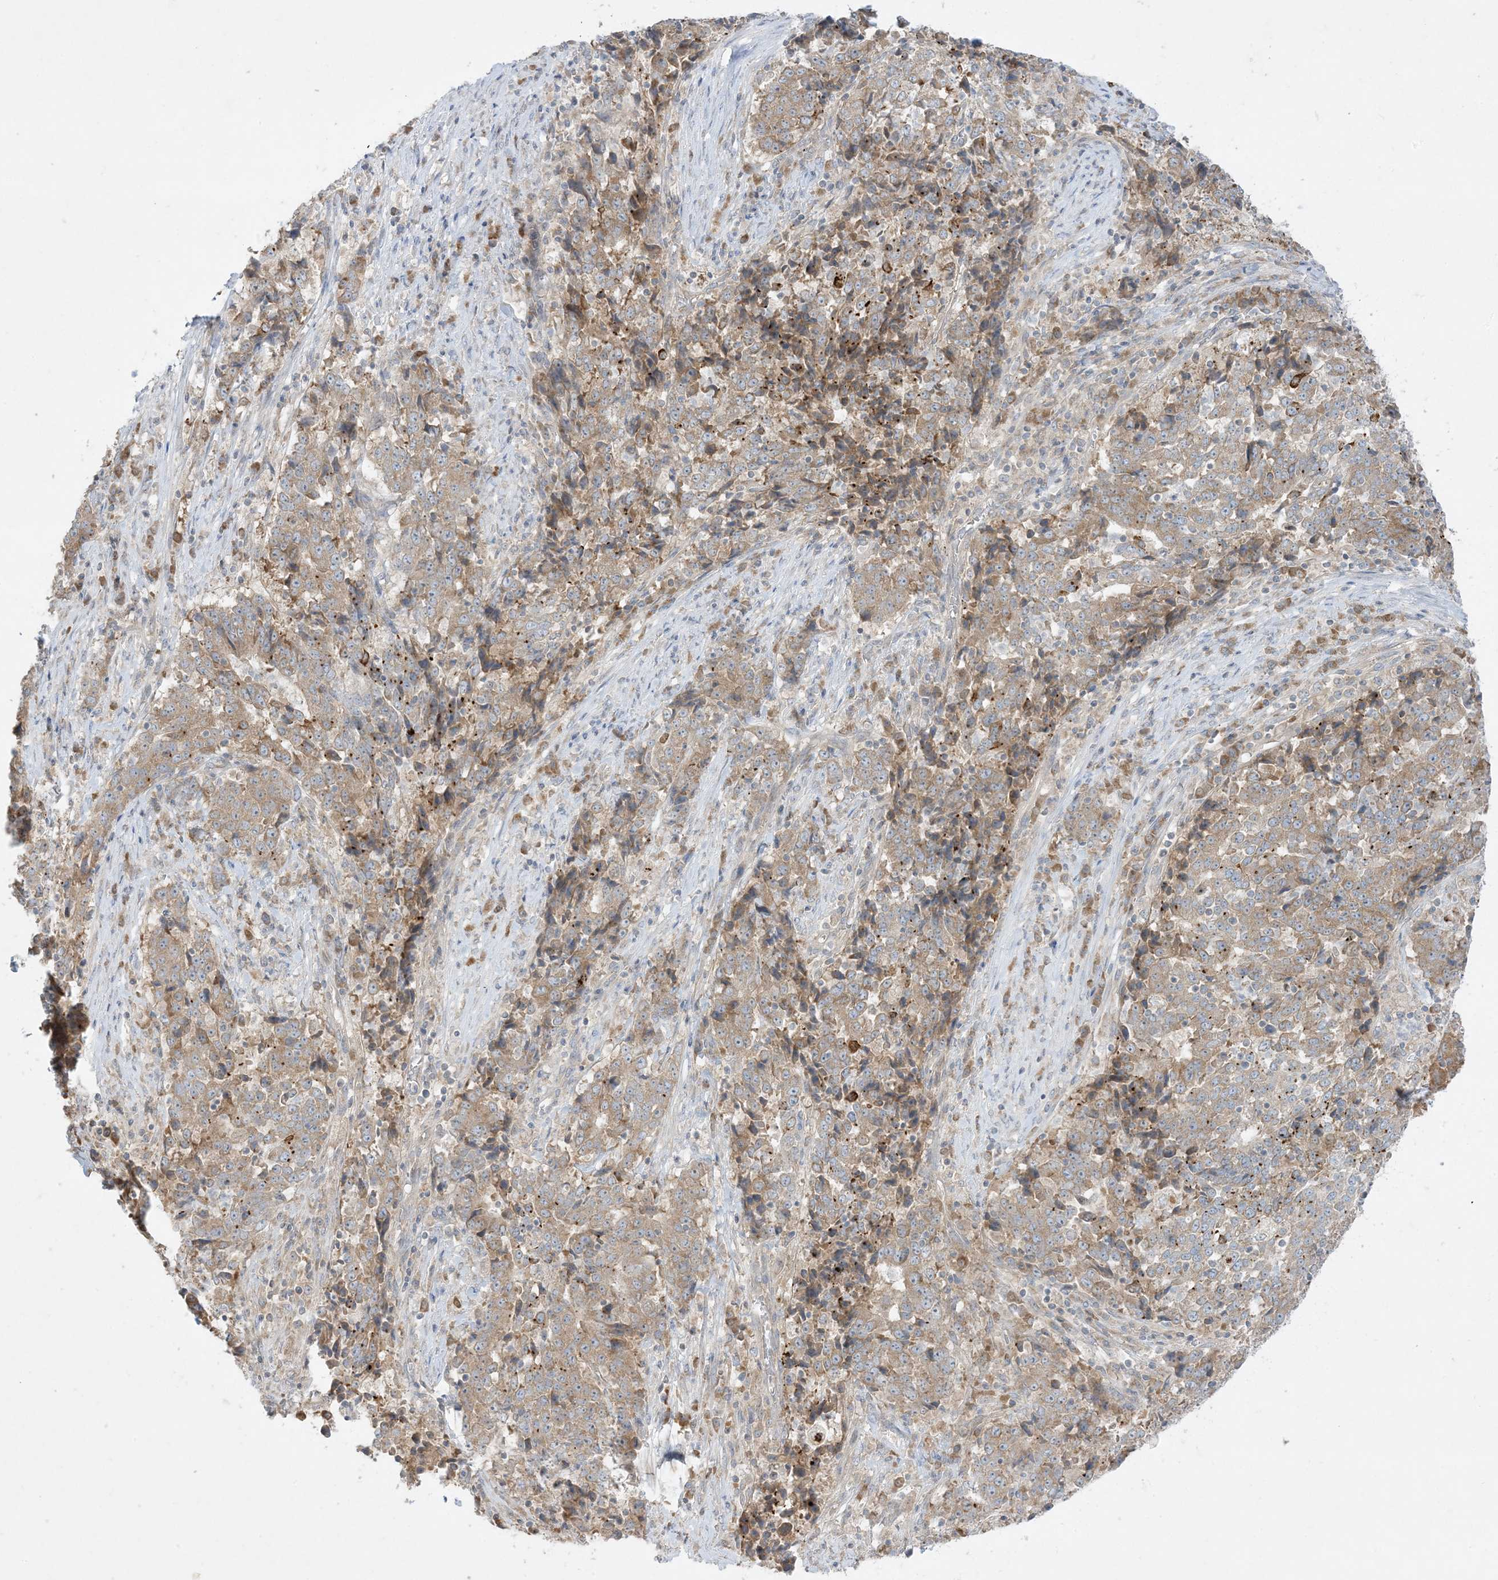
{"staining": {"intensity": "weak", "quantity": ">75%", "location": "cytoplasmic/membranous"}, "tissue": "stomach cancer", "cell_type": "Tumor cells", "image_type": "cancer", "snomed": [{"axis": "morphology", "description": "Adenocarcinoma, NOS"}, {"axis": "topography", "description": "Stomach"}], "caption": "A high-resolution histopathology image shows immunohistochemistry staining of stomach adenocarcinoma, which shows weak cytoplasmic/membranous positivity in approximately >75% of tumor cells. The staining is performed using DAB brown chromogen to label protein expression. The nuclei are counter-stained blue using hematoxylin.", "gene": "RPP40", "patient": {"sex": "male", "age": 59}}